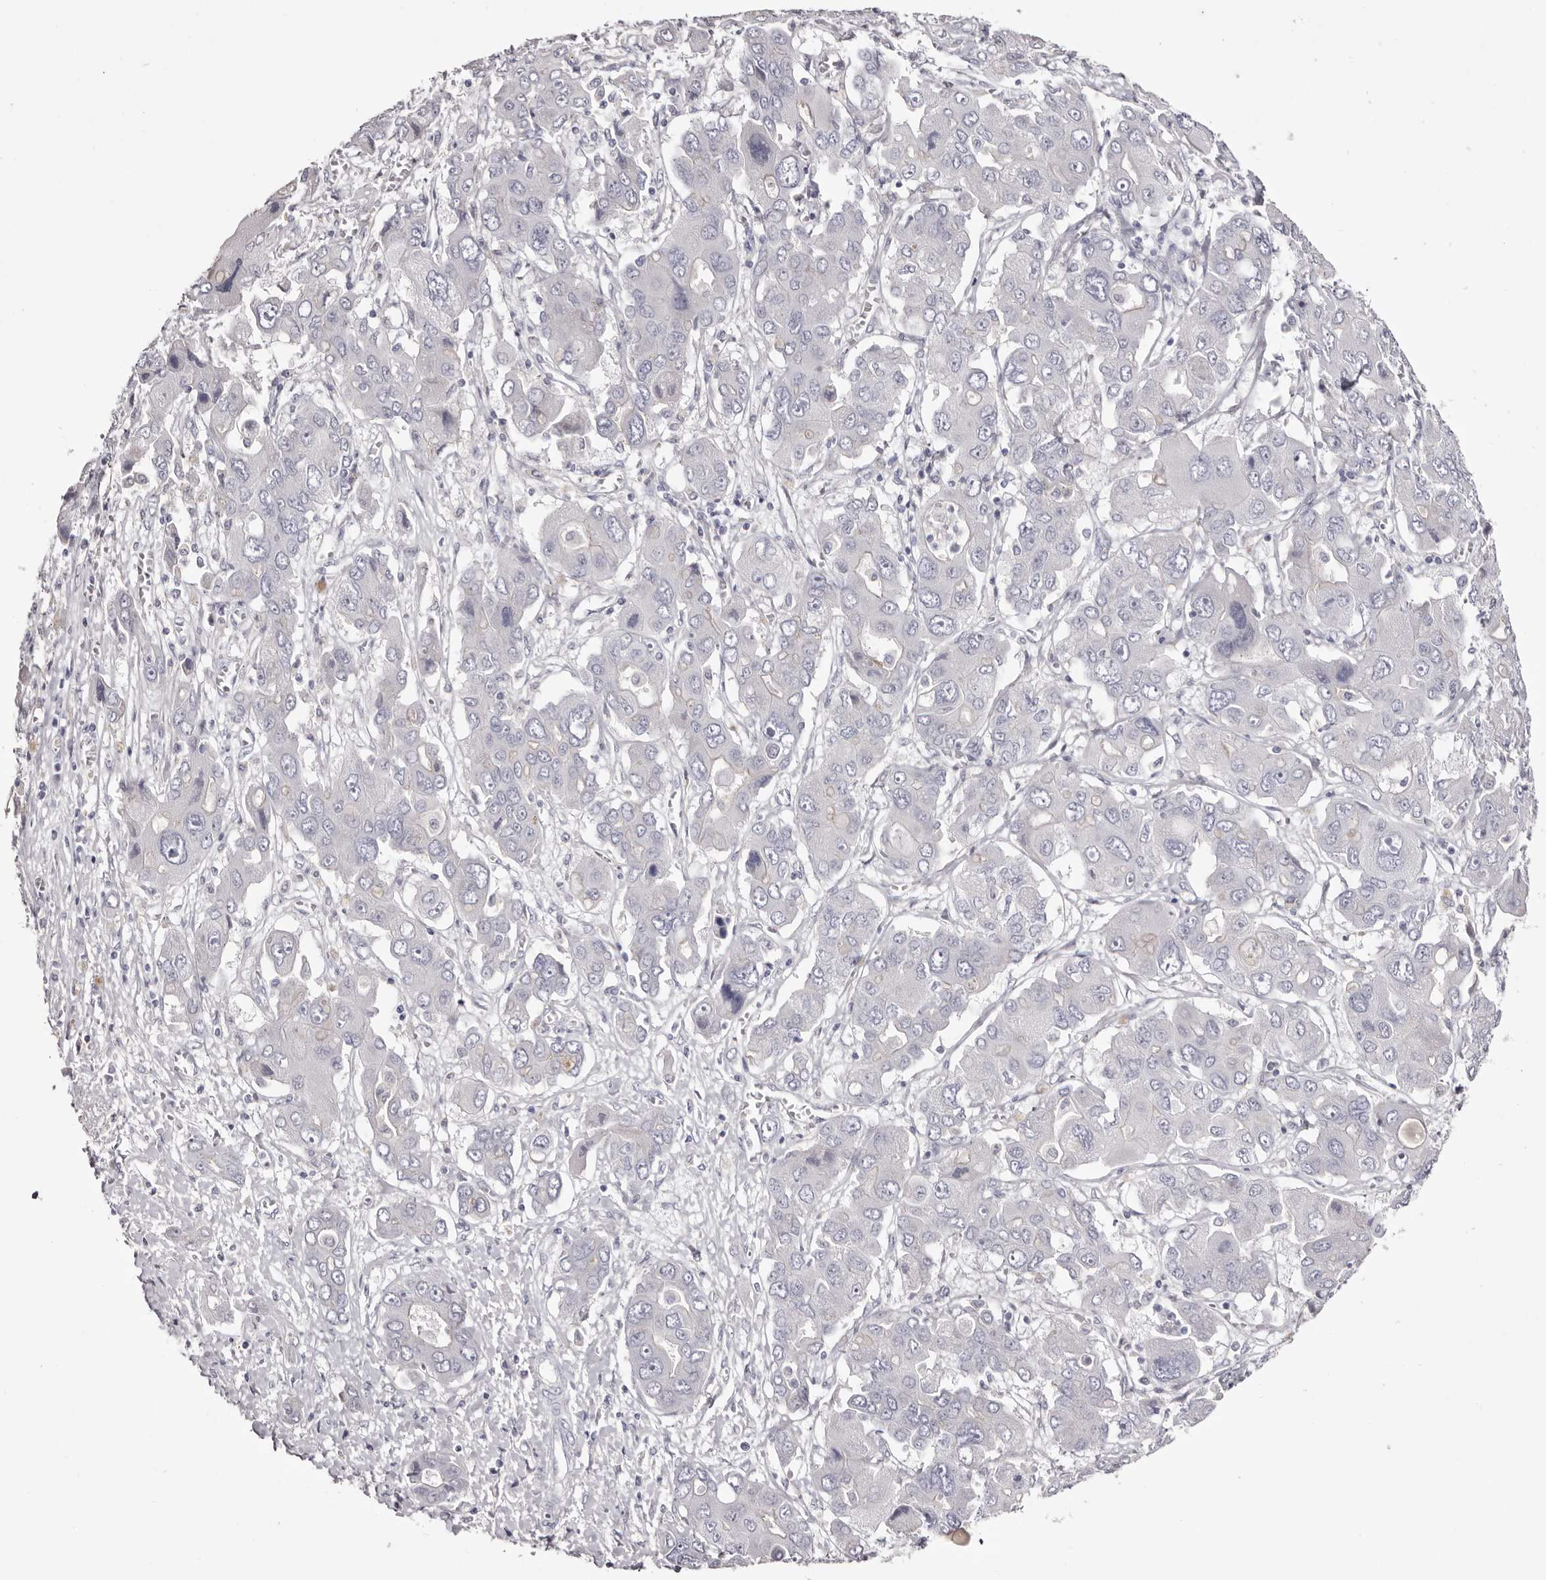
{"staining": {"intensity": "negative", "quantity": "none", "location": "none"}, "tissue": "liver cancer", "cell_type": "Tumor cells", "image_type": "cancer", "snomed": [{"axis": "morphology", "description": "Cholangiocarcinoma"}, {"axis": "topography", "description": "Liver"}], "caption": "An IHC micrograph of liver cholangiocarcinoma is shown. There is no staining in tumor cells of liver cholangiocarcinoma.", "gene": "CA6", "patient": {"sex": "male", "age": 67}}